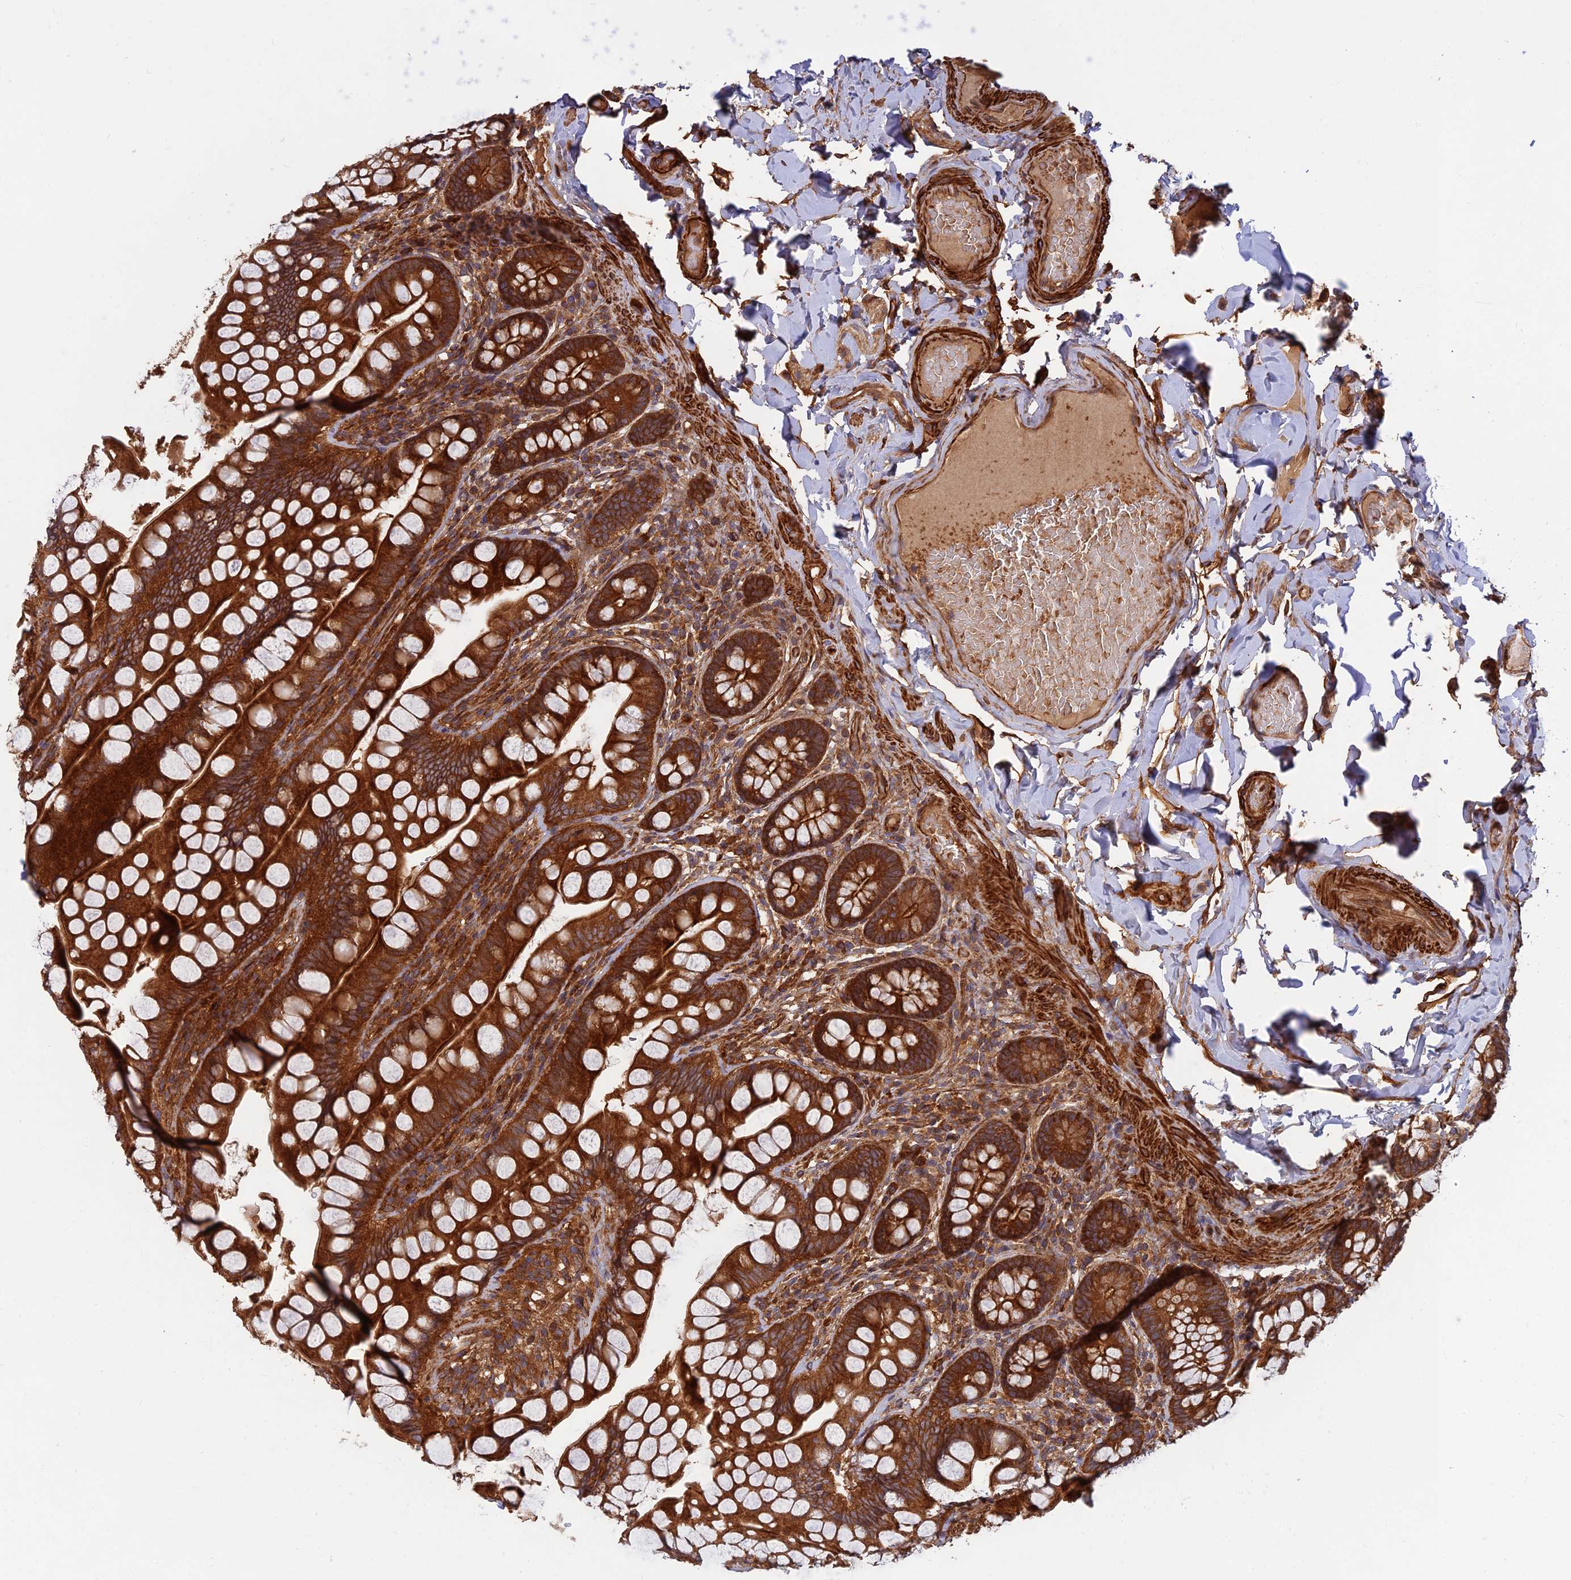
{"staining": {"intensity": "strong", "quantity": ">75%", "location": "cytoplasmic/membranous"}, "tissue": "small intestine", "cell_type": "Glandular cells", "image_type": "normal", "snomed": [{"axis": "morphology", "description": "Normal tissue, NOS"}, {"axis": "topography", "description": "Small intestine"}], "caption": "Human small intestine stained with a brown dye displays strong cytoplasmic/membranous positive expression in about >75% of glandular cells.", "gene": "RELCH", "patient": {"sex": "male", "age": 70}}